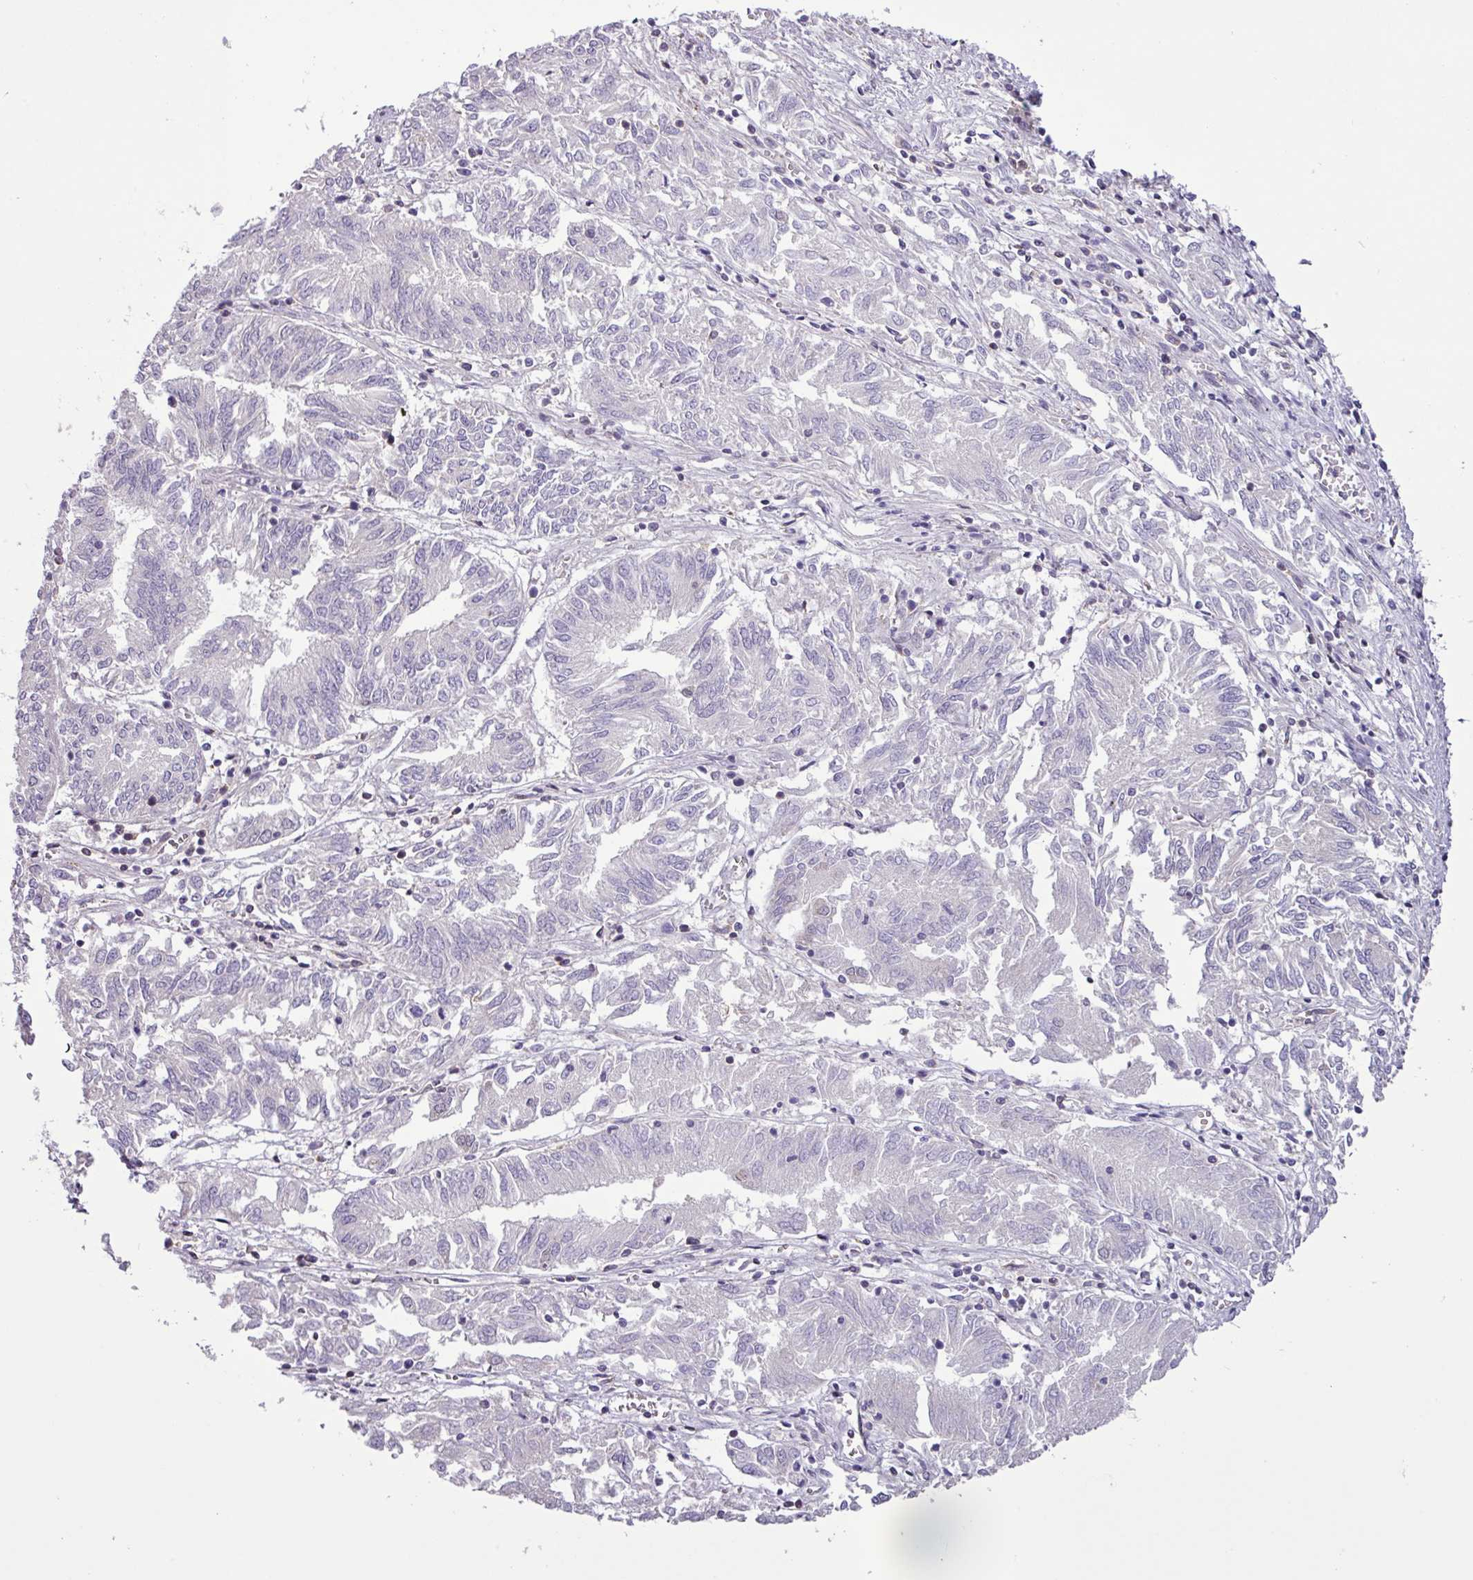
{"staining": {"intensity": "negative", "quantity": "none", "location": "none"}, "tissue": "endometrial cancer", "cell_type": "Tumor cells", "image_type": "cancer", "snomed": [{"axis": "morphology", "description": "Adenocarcinoma, NOS"}, {"axis": "topography", "description": "Endometrium"}], "caption": "The histopathology image exhibits no staining of tumor cells in endometrial adenocarcinoma.", "gene": "RTL3", "patient": {"sex": "female", "age": 54}}